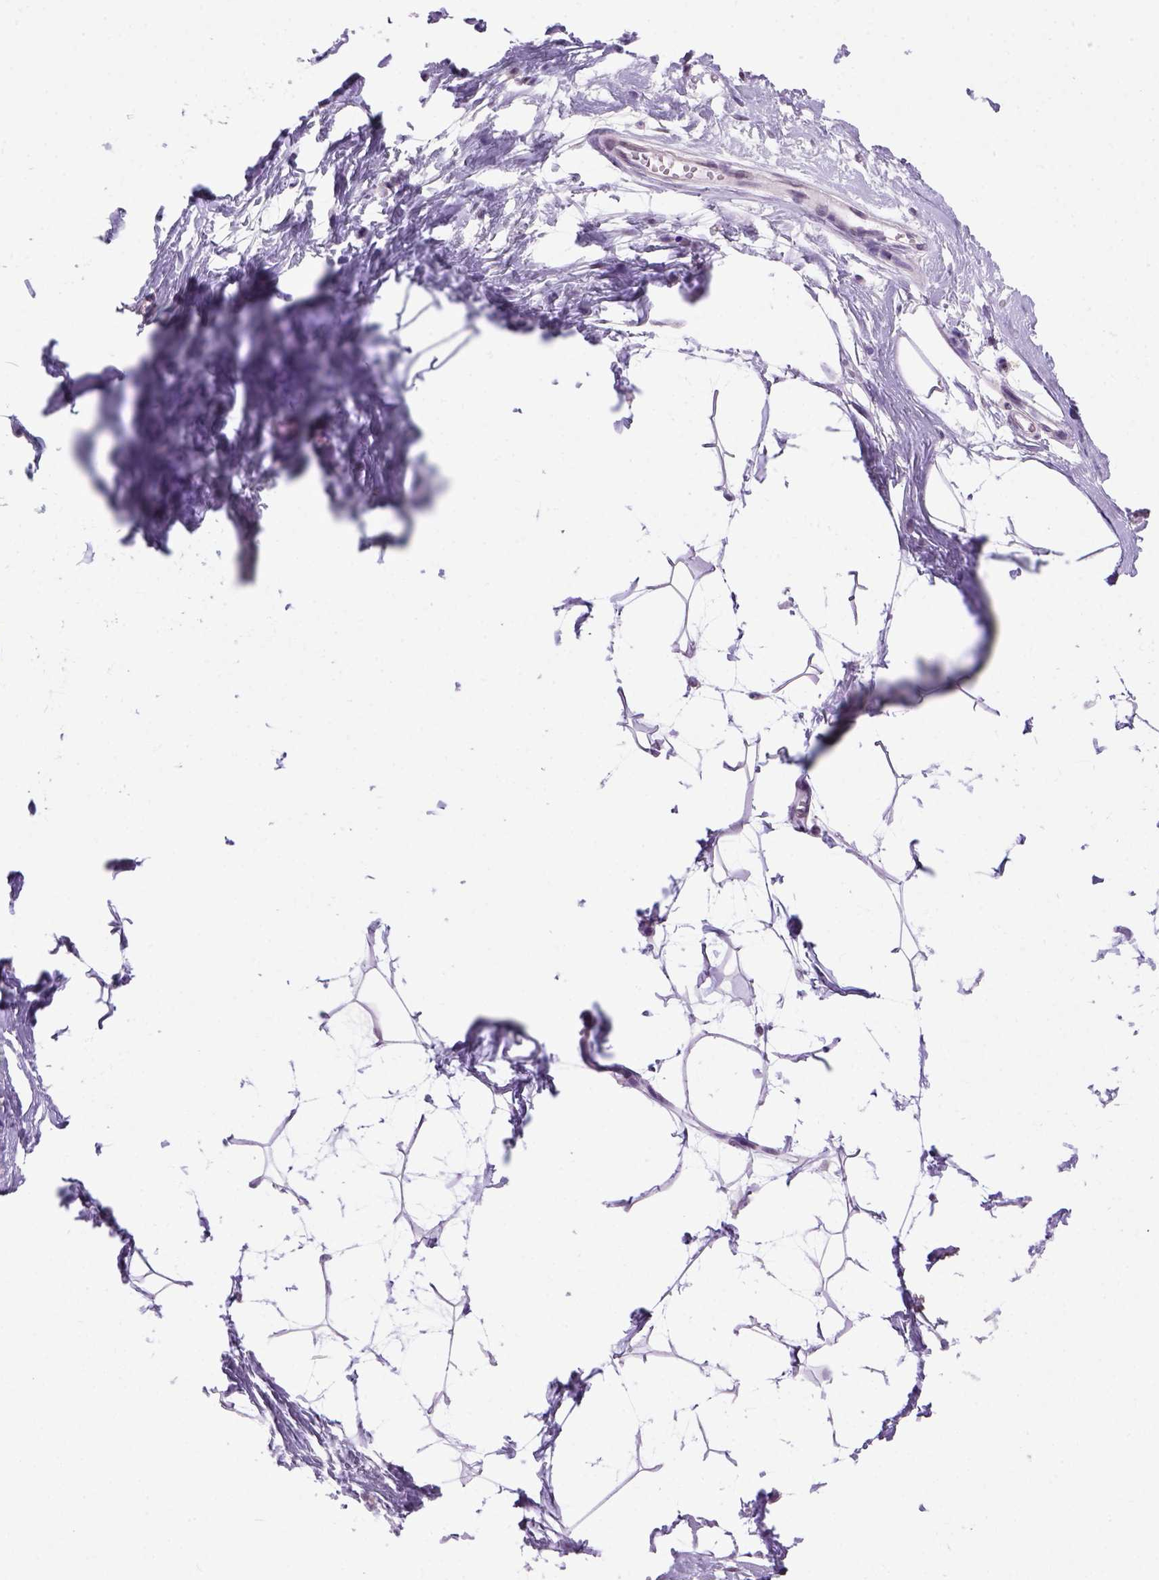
{"staining": {"intensity": "negative", "quantity": "none", "location": "none"}, "tissue": "breast", "cell_type": "Adipocytes", "image_type": "normal", "snomed": [{"axis": "morphology", "description": "Normal tissue, NOS"}, {"axis": "topography", "description": "Breast"}], "caption": "This micrograph is of unremarkable breast stained with immunohistochemistry to label a protein in brown with the nuclei are counter-stained blue. There is no positivity in adipocytes.", "gene": "MGMT", "patient": {"sex": "female", "age": 45}}